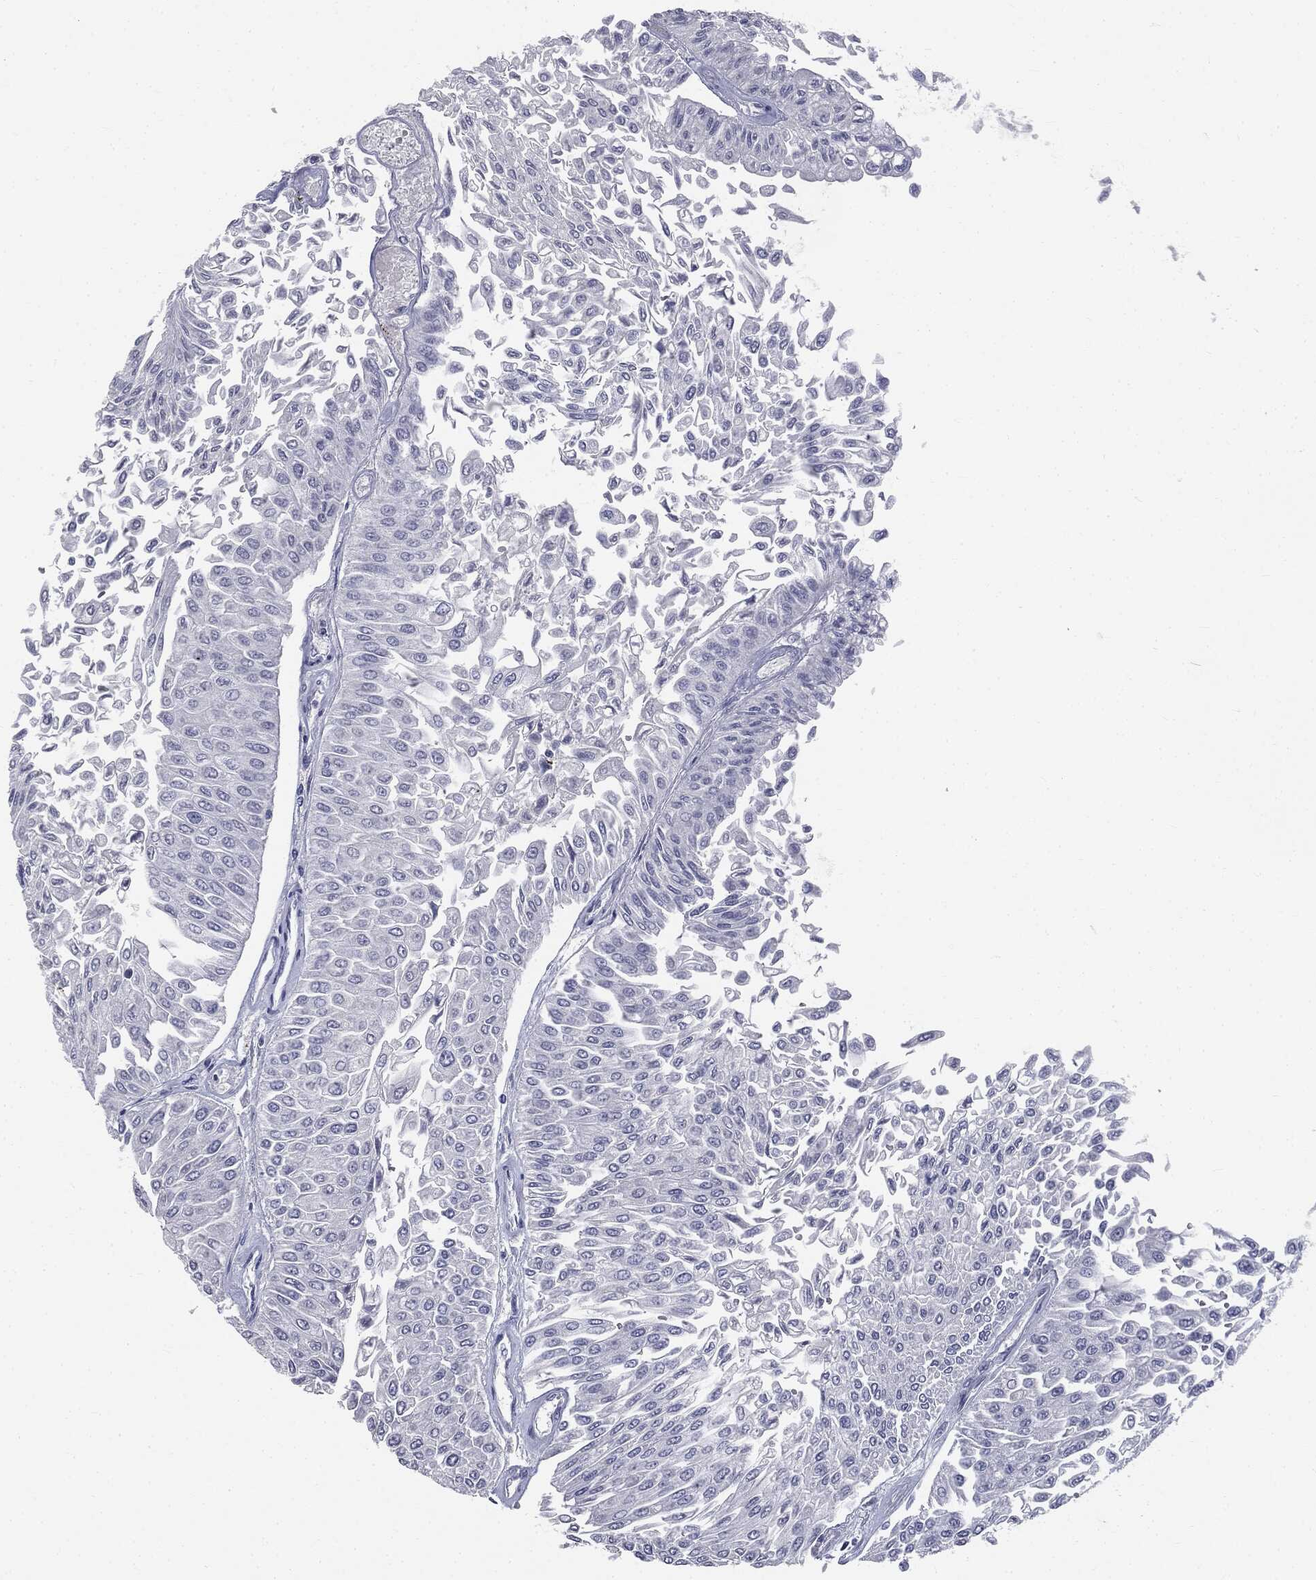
{"staining": {"intensity": "negative", "quantity": "none", "location": "none"}, "tissue": "urothelial cancer", "cell_type": "Tumor cells", "image_type": "cancer", "snomed": [{"axis": "morphology", "description": "Urothelial carcinoma, Low grade"}, {"axis": "topography", "description": "Urinary bladder"}], "caption": "IHC of human low-grade urothelial carcinoma exhibits no positivity in tumor cells. (DAB immunohistochemistry (IHC) with hematoxylin counter stain).", "gene": "AFP", "patient": {"sex": "male", "age": 67}}